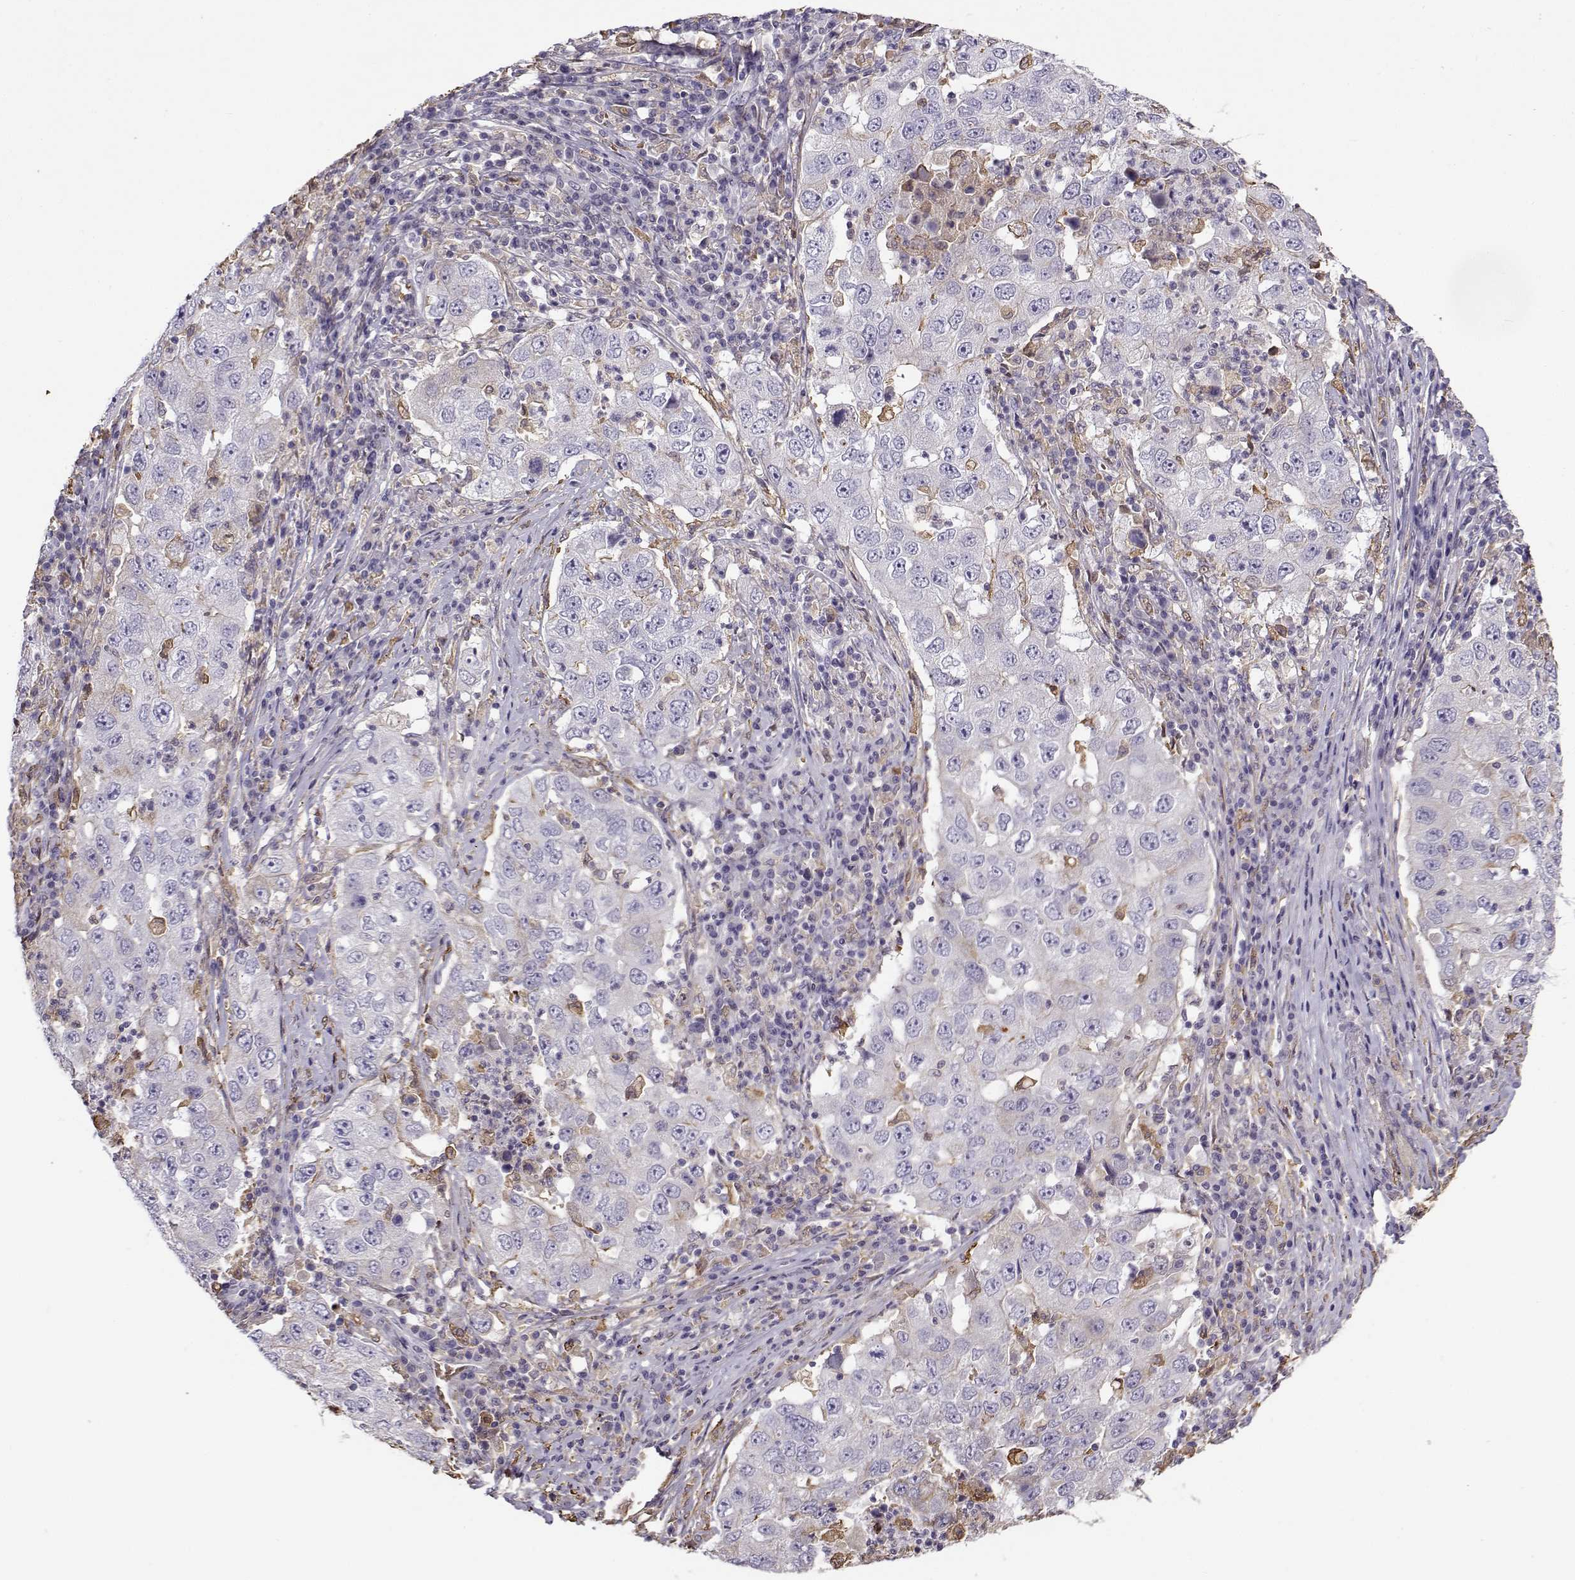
{"staining": {"intensity": "negative", "quantity": "none", "location": "none"}, "tissue": "lung cancer", "cell_type": "Tumor cells", "image_type": "cancer", "snomed": [{"axis": "morphology", "description": "Adenocarcinoma, NOS"}, {"axis": "topography", "description": "Lung"}], "caption": "High power microscopy histopathology image of an IHC histopathology image of lung cancer, revealing no significant expression in tumor cells. The staining is performed using DAB (3,3'-diaminobenzidine) brown chromogen with nuclei counter-stained in using hematoxylin.", "gene": "UCP3", "patient": {"sex": "male", "age": 73}}